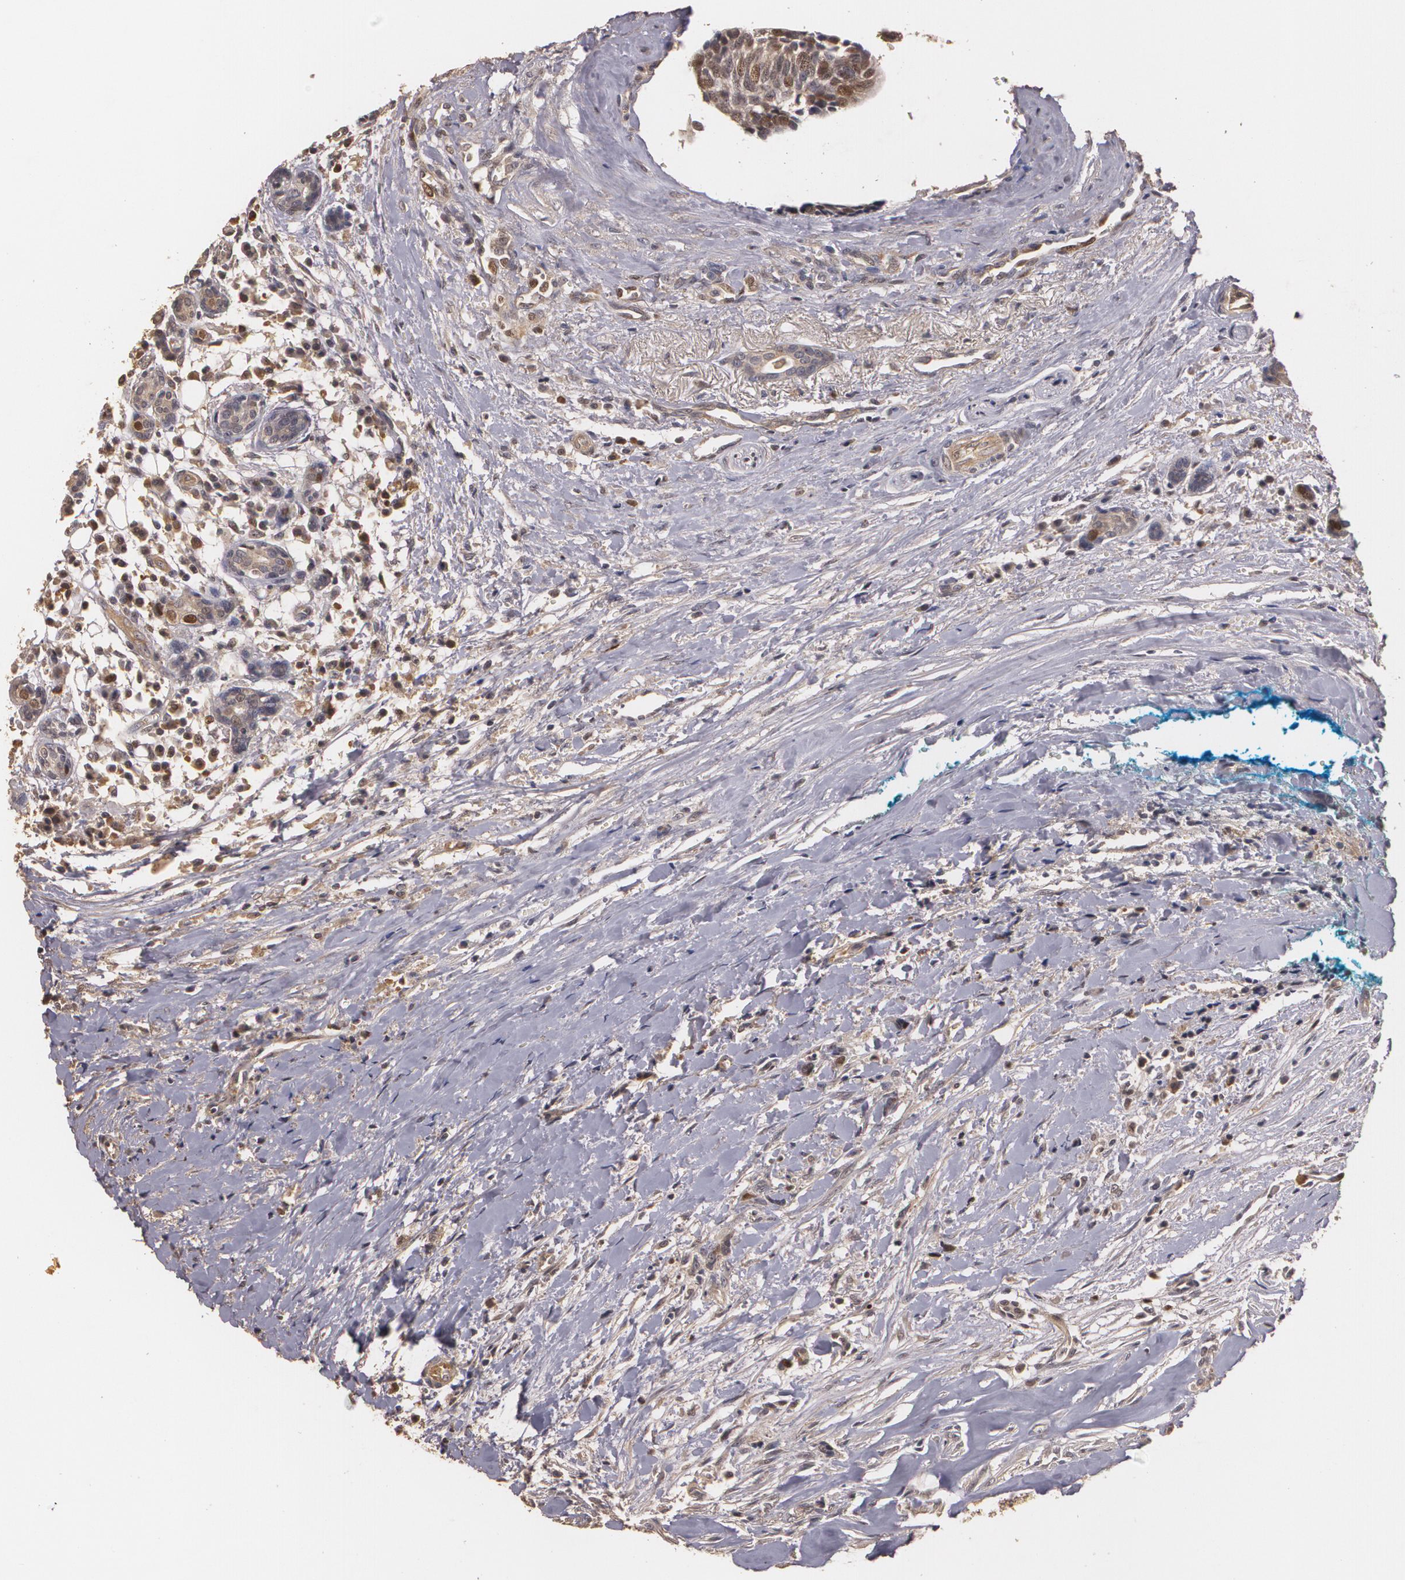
{"staining": {"intensity": "moderate", "quantity": "25%-75%", "location": "cytoplasmic/membranous,nuclear"}, "tissue": "head and neck cancer", "cell_type": "Tumor cells", "image_type": "cancer", "snomed": [{"axis": "morphology", "description": "Squamous cell carcinoma, NOS"}, {"axis": "topography", "description": "Salivary gland"}, {"axis": "topography", "description": "Head-Neck"}], "caption": "Immunohistochemical staining of head and neck squamous cell carcinoma reveals medium levels of moderate cytoplasmic/membranous and nuclear expression in approximately 25%-75% of tumor cells.", "gene": "BRCA1", "patient": {"sex": "male", "age": 70}}